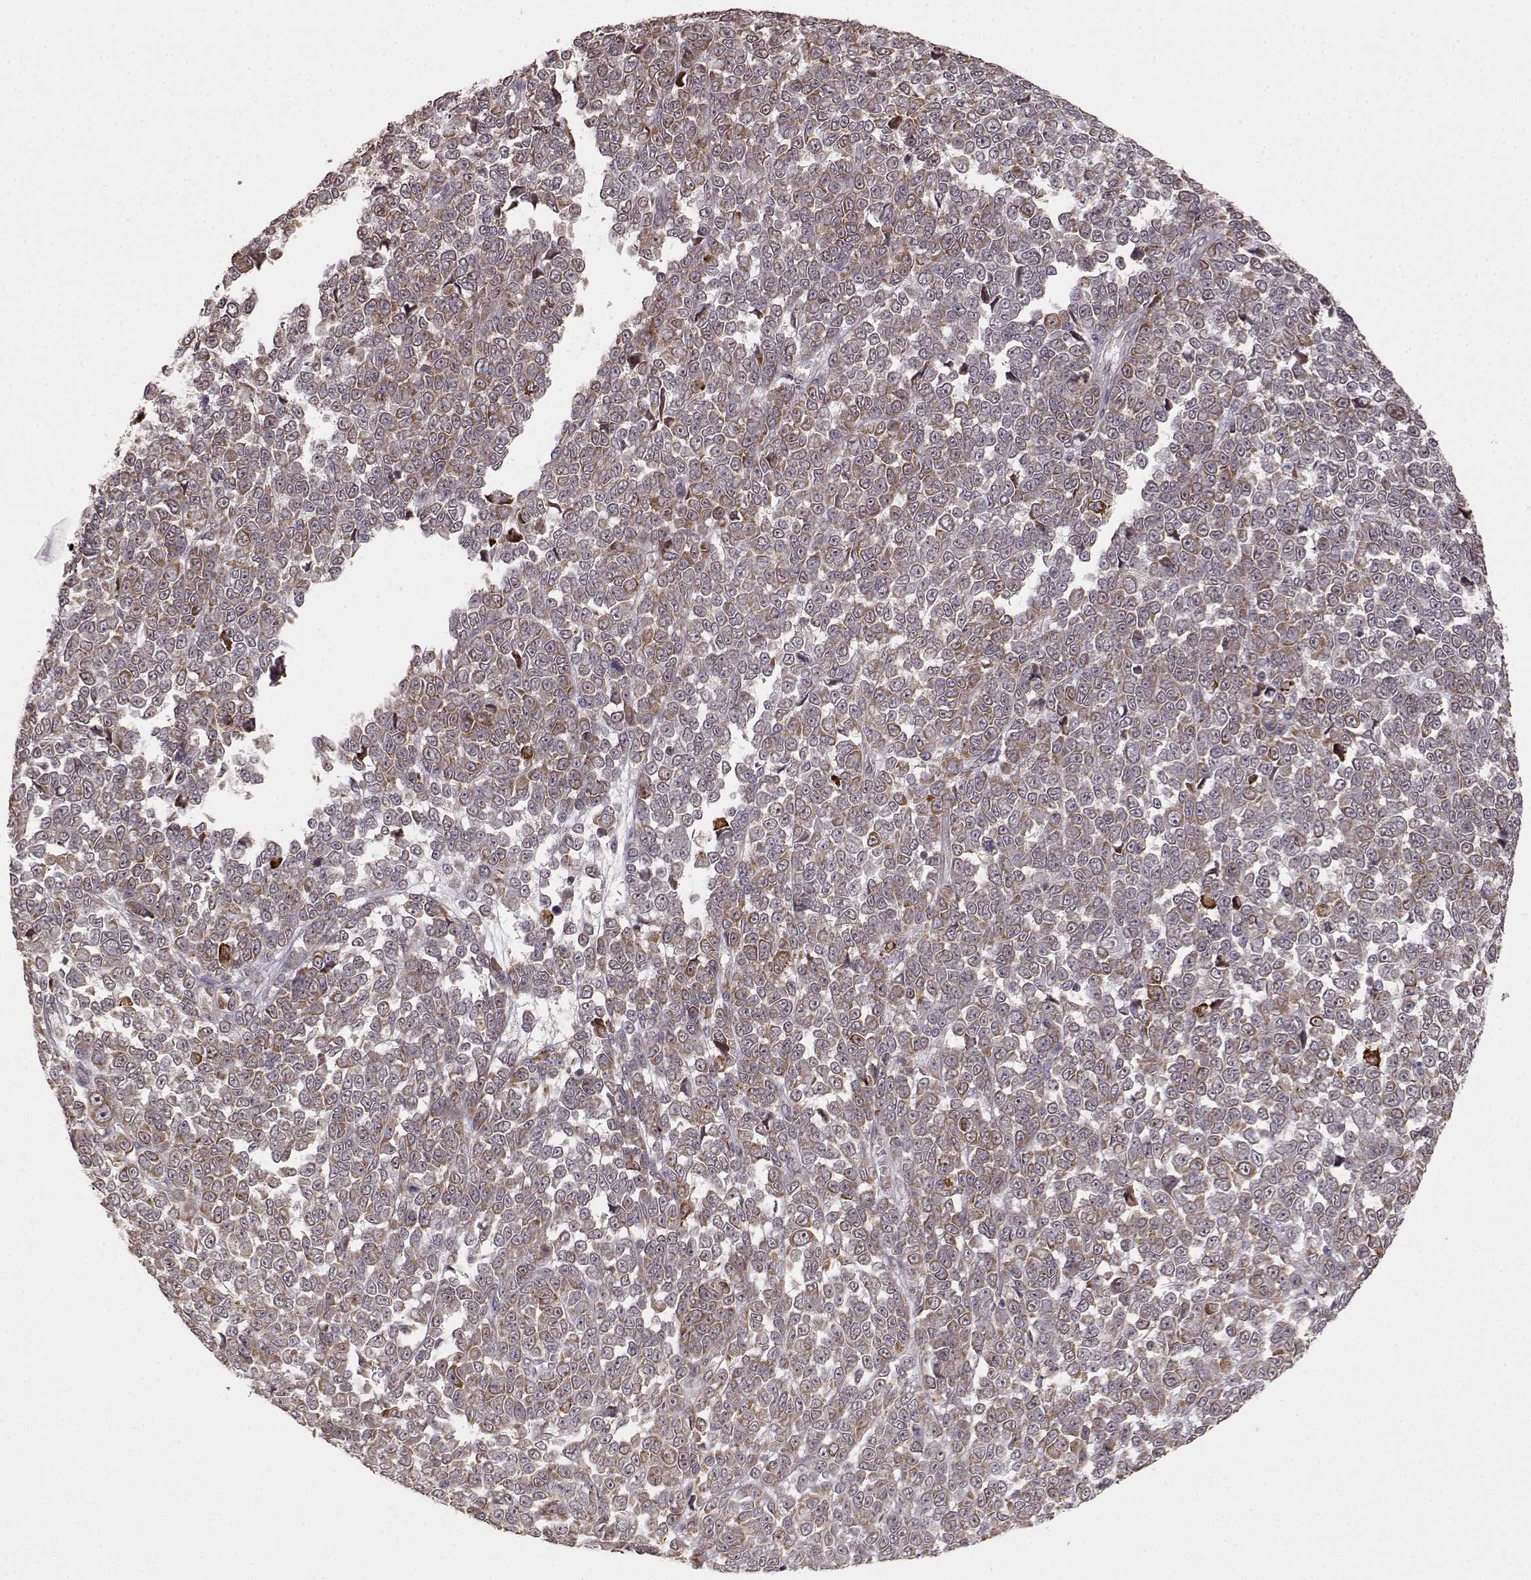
{"staining": {"intensity": "moderate", "quantity": ">75%", "location": "cytoplasmic/membranous"}, "tissue": "melanoma", "cell_type": "Tumor cells", "image_type": "cancer", "snomed": [{"axis": "morphology", "description": "Malignant melanoma, NOS"}, {"axis": "topography", "description": "Skin"}], "caption": "This is a histology image of IHC staining of melanoma, which shows moderate staining in the cytoplasmic/membranous of tumor cells.", "gene": "ELOVL5", "patient": {"sex": "female", "age": 95}}